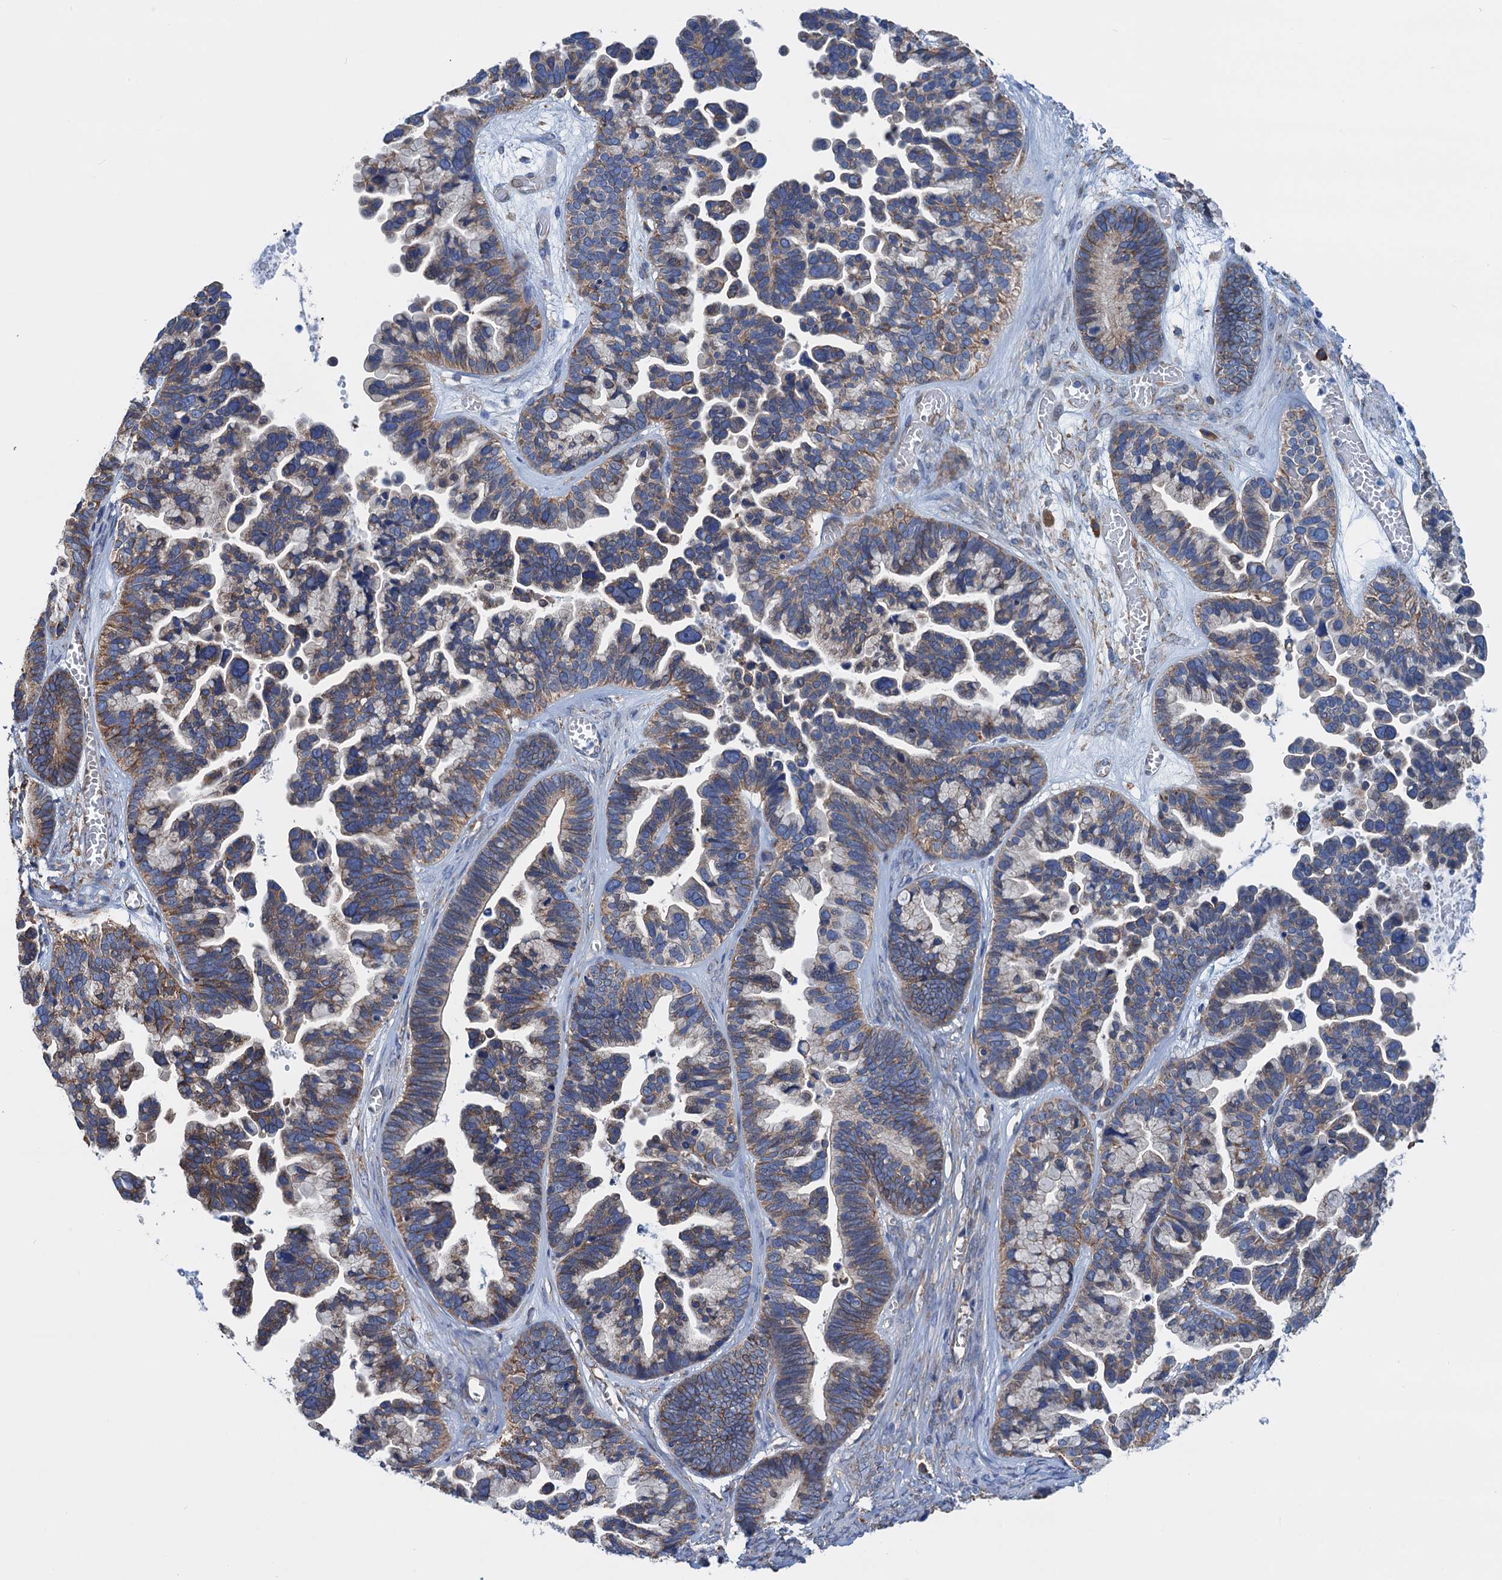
{"staining": {"intensity": "moderate", "quantity": "25%-75%", "location": "cytoplasmic/membranous"}, "tissue": "ovarian cancer", "cell_type": "Tumor cells", "image_type": "cancer", "snomed": [{"axis": "morphology", "description": "Cystadenocarcinoma, serous, NOS"}, {"axis": "topography", "description": "Ovary"}], "caption": "Ovarian cancer was stained to show a protein in brown. There is medium levels of moderate cytoplasmic/membranous expression in approximately 25%-75% of tumor cells. Nuclei are stained in blue.", "gene": "SLC12A7", "patient": {"sex": "female", "age": 56}}